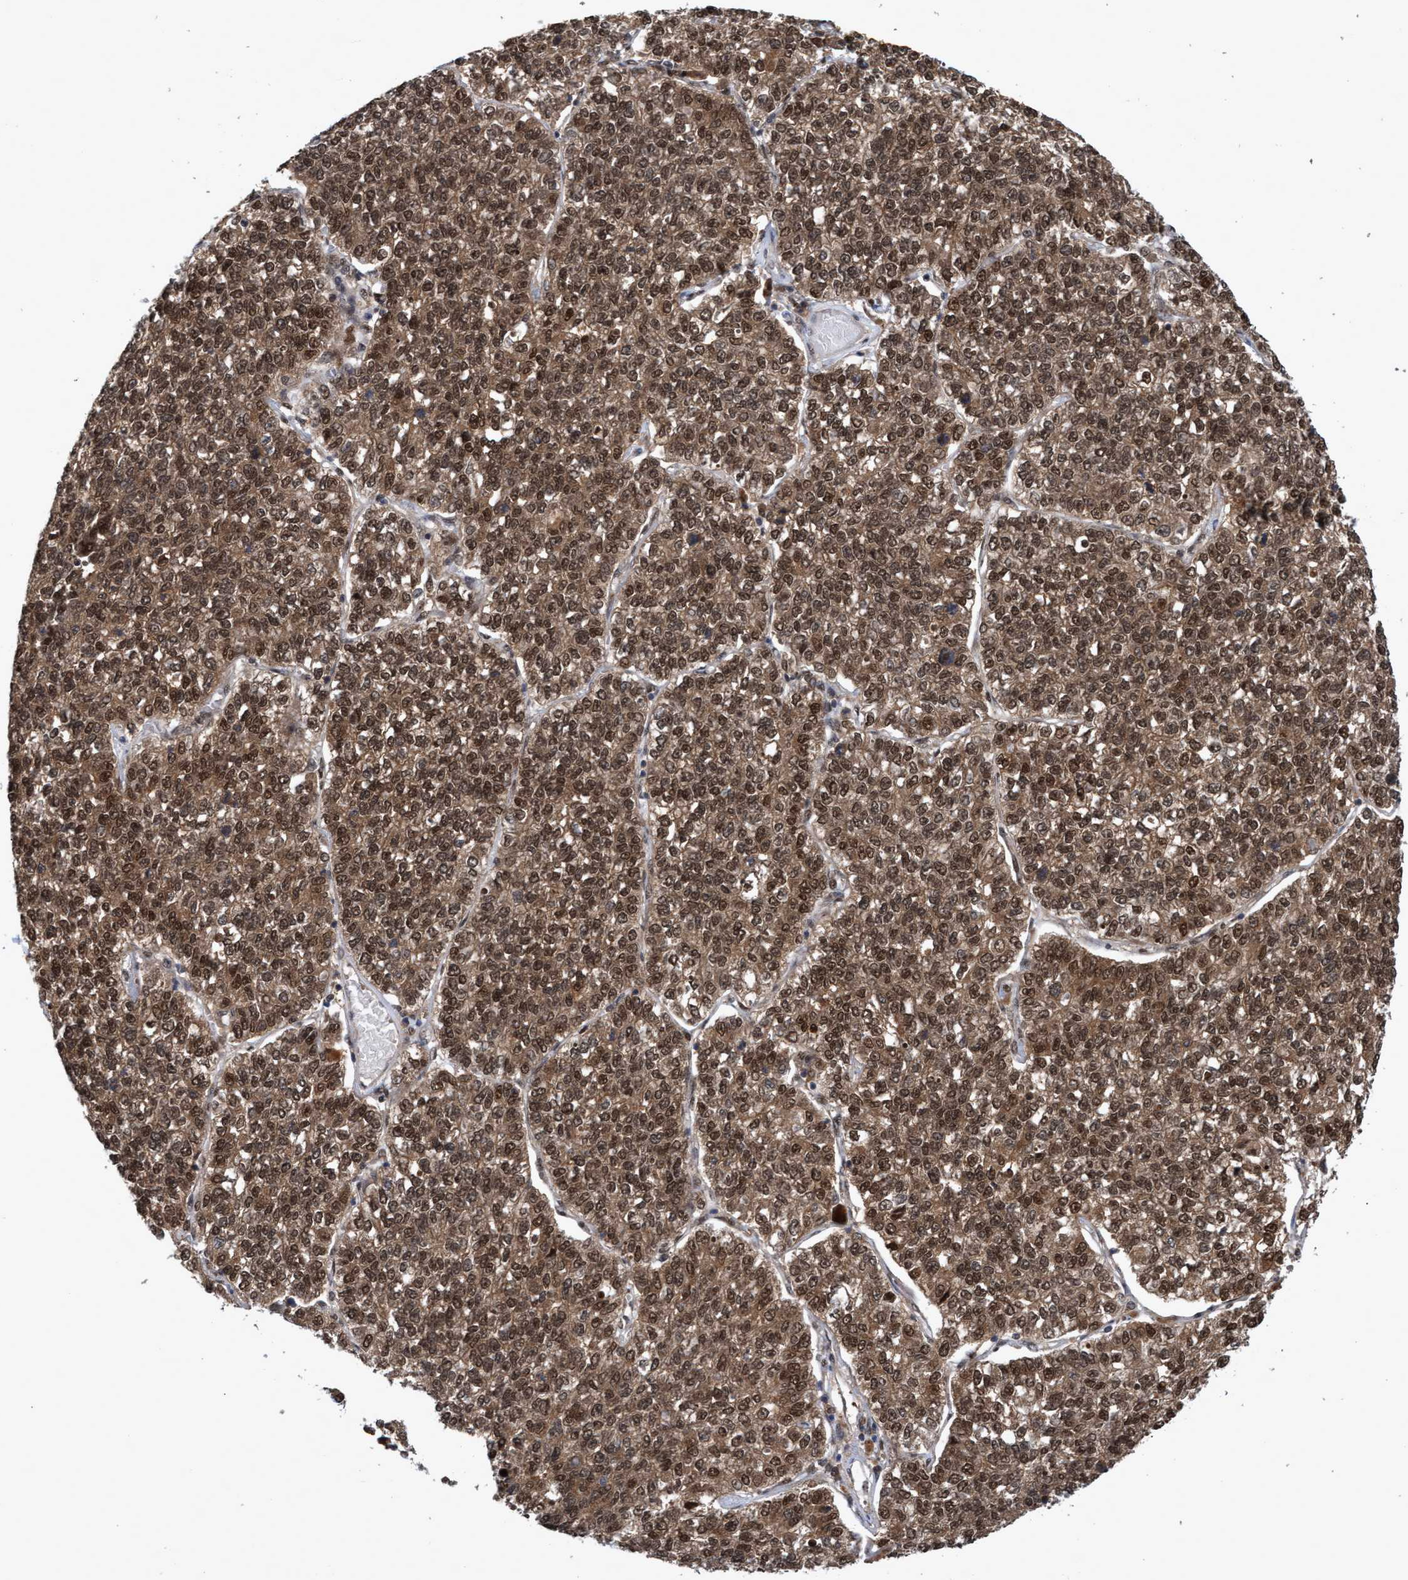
{"staining": {"intensity": "strong", "quantity": ">75%", "location": "cytoplasmic/membranous,nuclear"}, "tissue": "lung cancer", "cell_type": "Tumor cells", "image_type": "cancer", "snomed": [{"axis": "morphology", "description": "Adenocarcinoma, NOS"}, {"axis": "topography", "description": "Lung"}], "caption": "Lung cancer stained with IHC displays strong cytoplasmic/membranous and nuclear positivity in about >75% of tumor cells.", "gene": "PSMB6", "patient": {"sex": "male", "age": 49}}